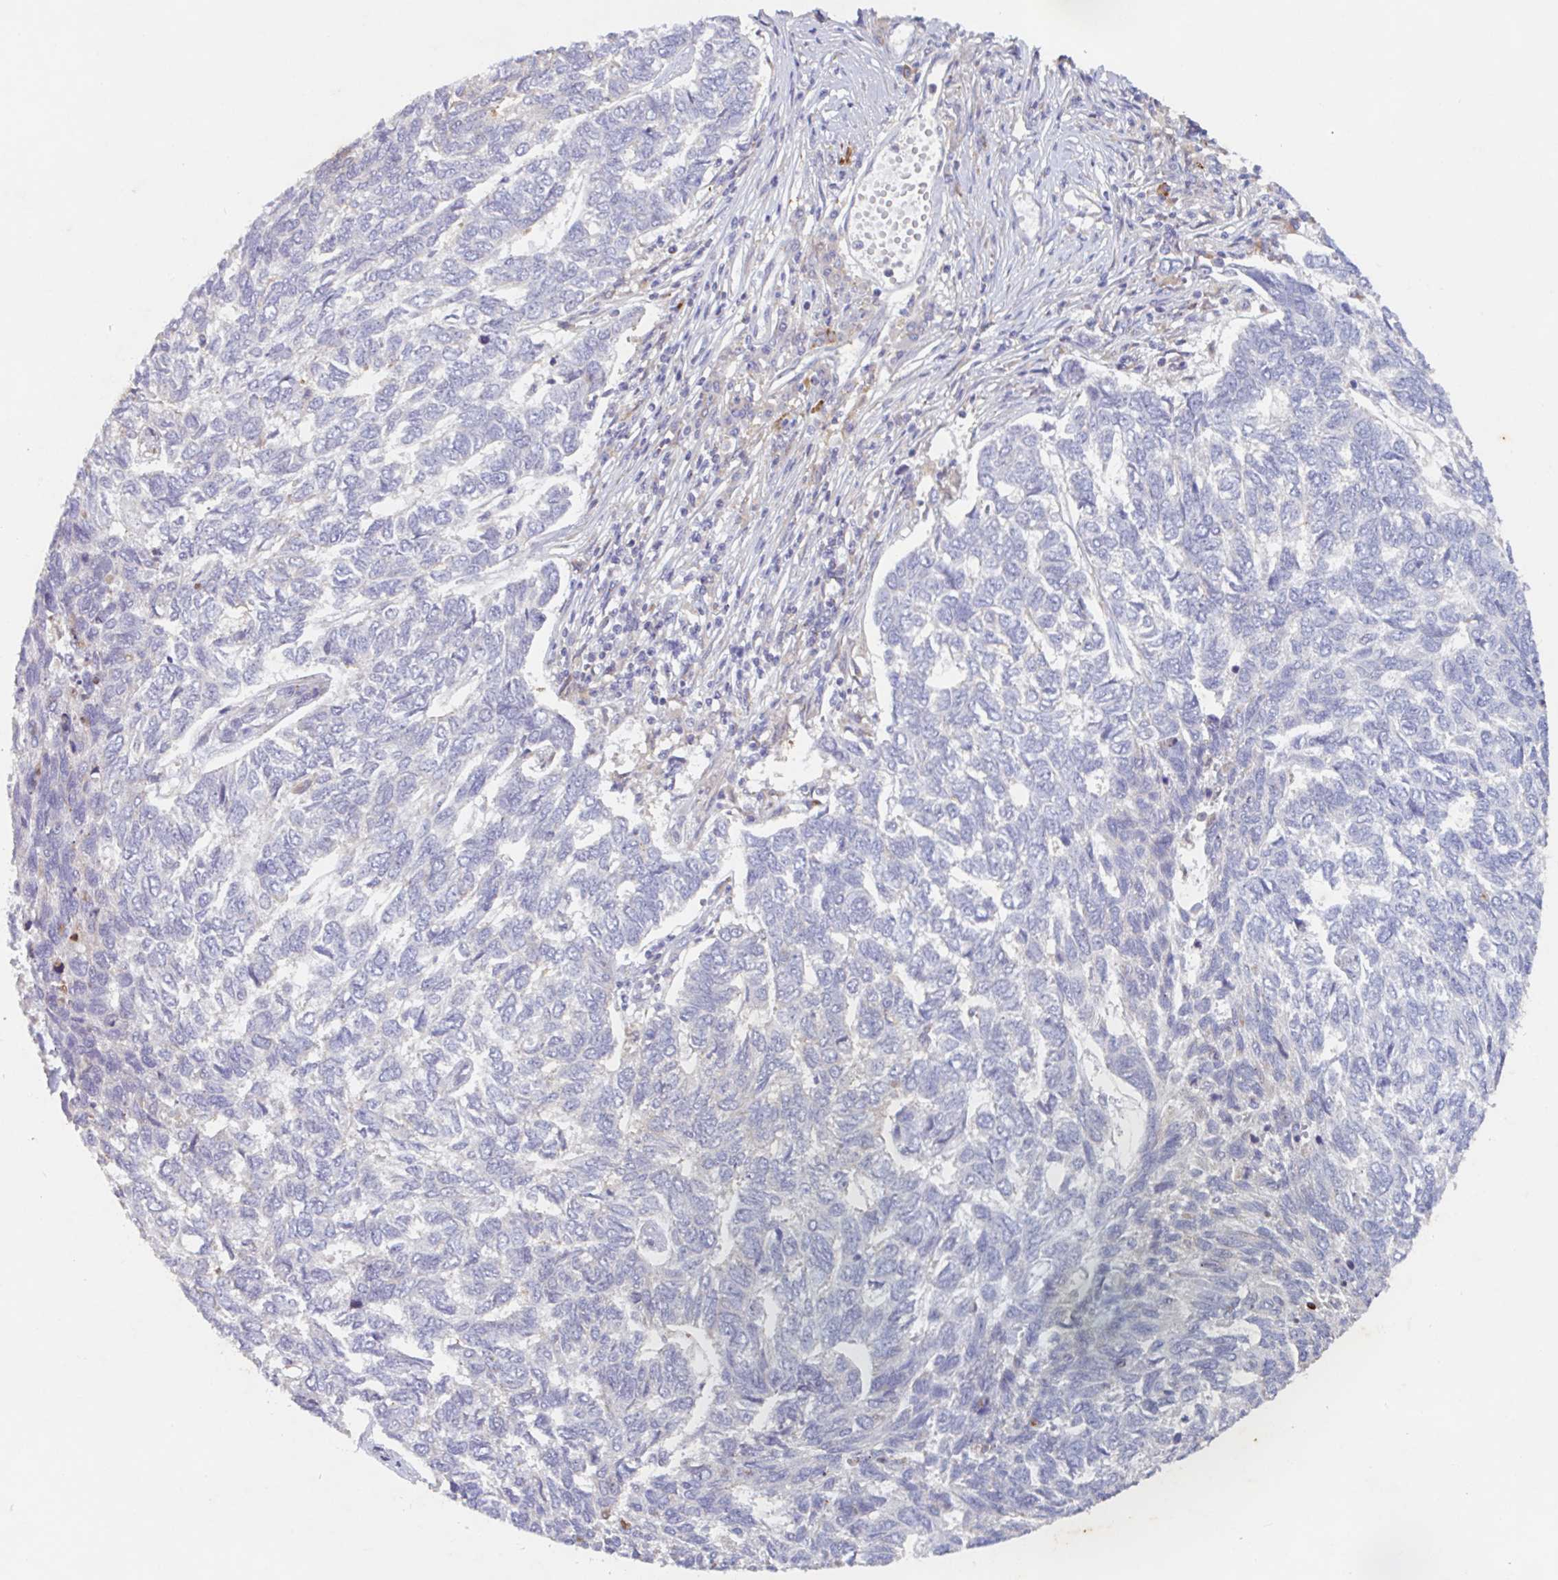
{"staining": {"intensity": "negative", "quantity": "none", "location": "none"}, "tissue": "skin cancer", "cell_type": "Tumor cells", "image_type": "cancer", "snomed": [{"axis": "morphology", "description": "Basal cell carcinoma"}, {"axis": "topography", "description": "Skin"}], "caption": "Tumor cells are negative for protein expression in human skin basal cell carcinoma.", "gene": "MANBA", "patient": {"sex": "female", "age": 65}}